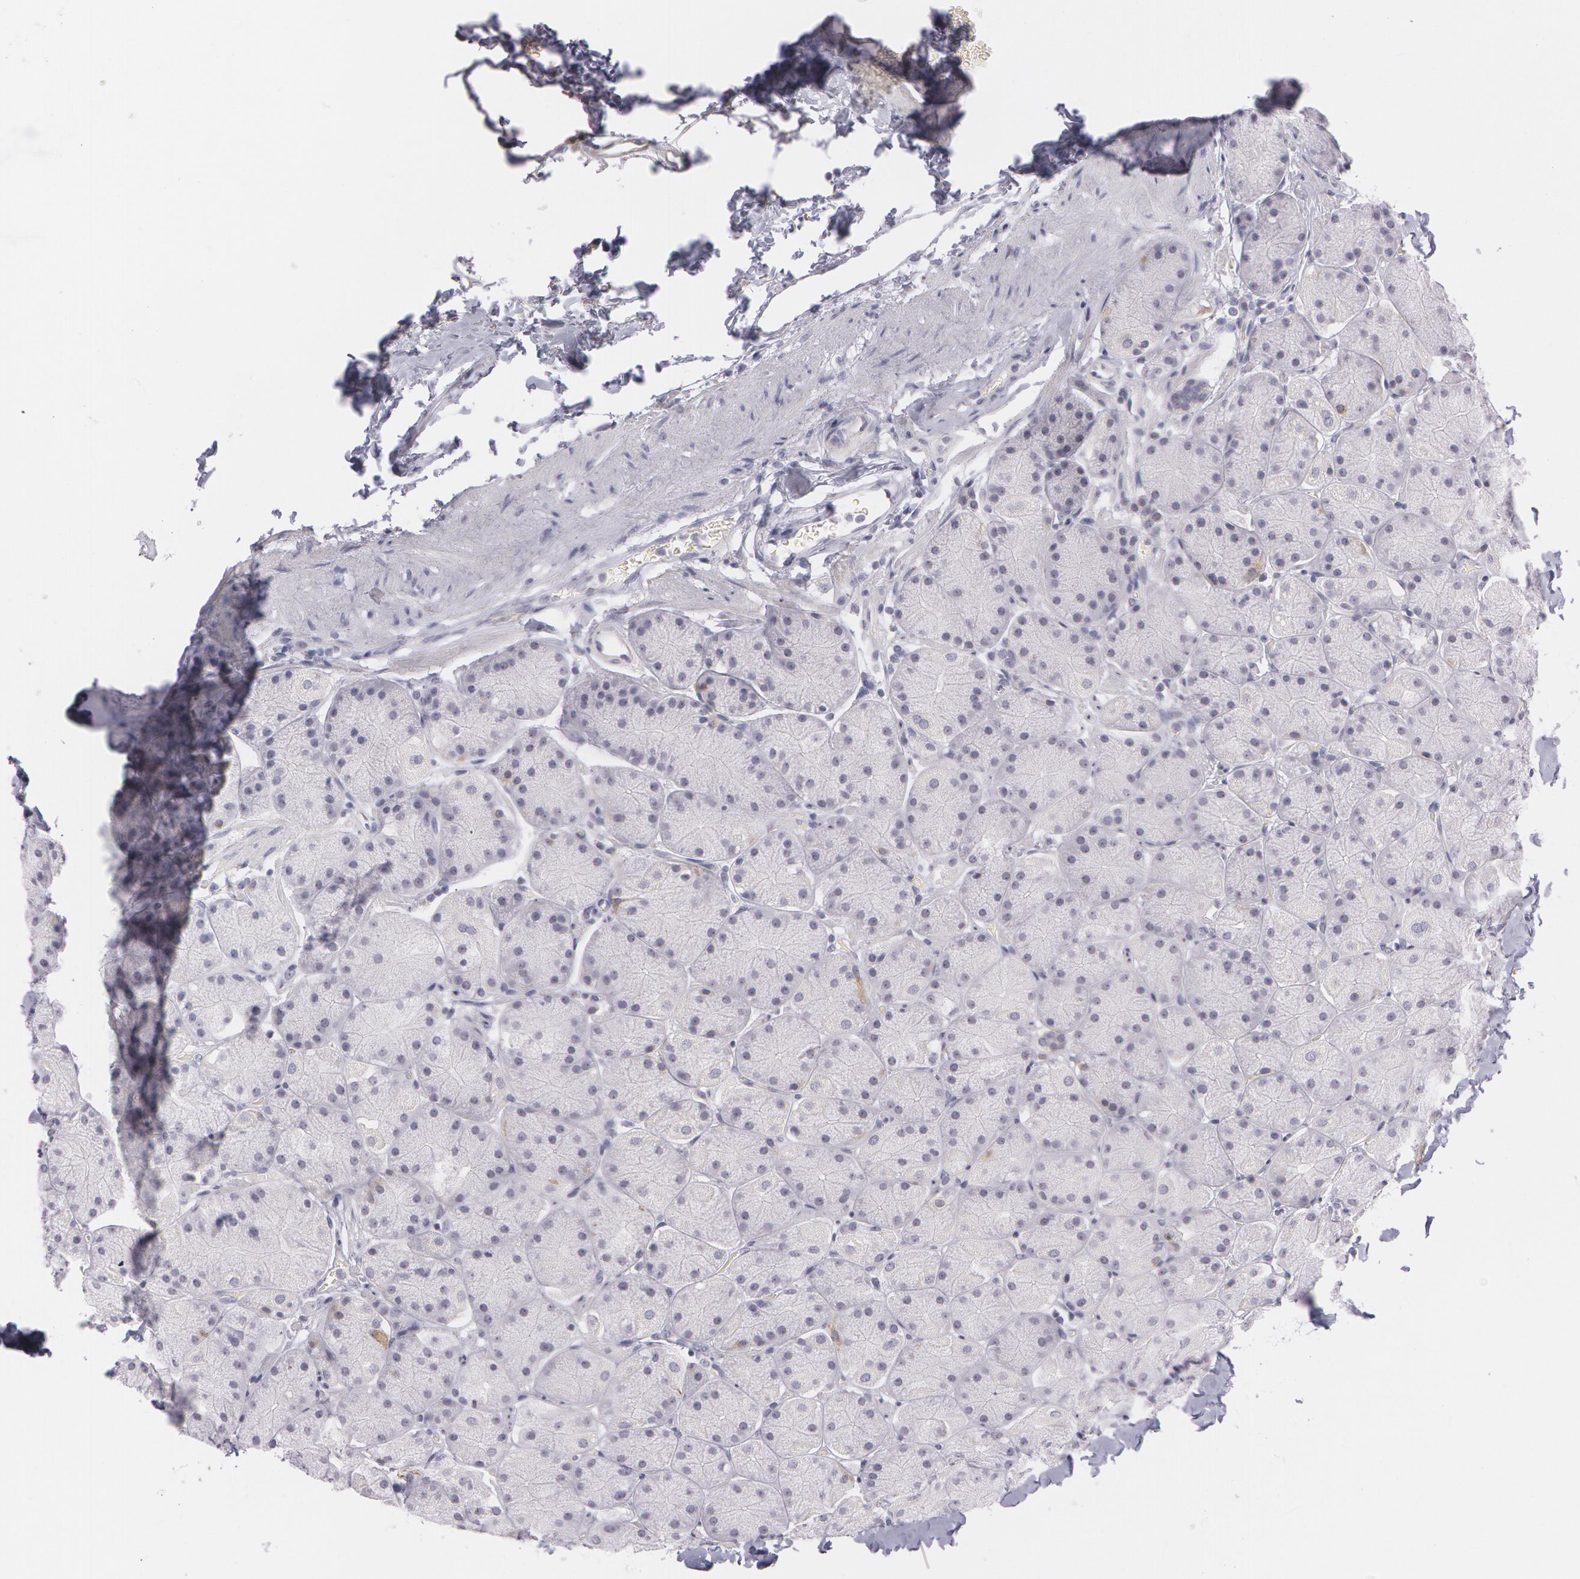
{"staining": {"intensity": "weak", "quantity": "<25%", "location": "cytoplasmic/membranous,nuclear"}, "tissue": "stomach", "cell_type": "Glandular cells", "image_type": "normal", "snomed": [{"axis": "morphology", "description": "Normal tissue, NOS"}, {"axis": "topography", "description": "Stomach, upper"}, {"axis": "topography", "description": "Stomach"}], "caption": "A high-resolution micrograph shows immunohistochemistry staining of unremarkable stomach, which shows no significant expression in glandular cells.", "gene": "IL1RN", "patient": {"sex": "male", "age": 76}}